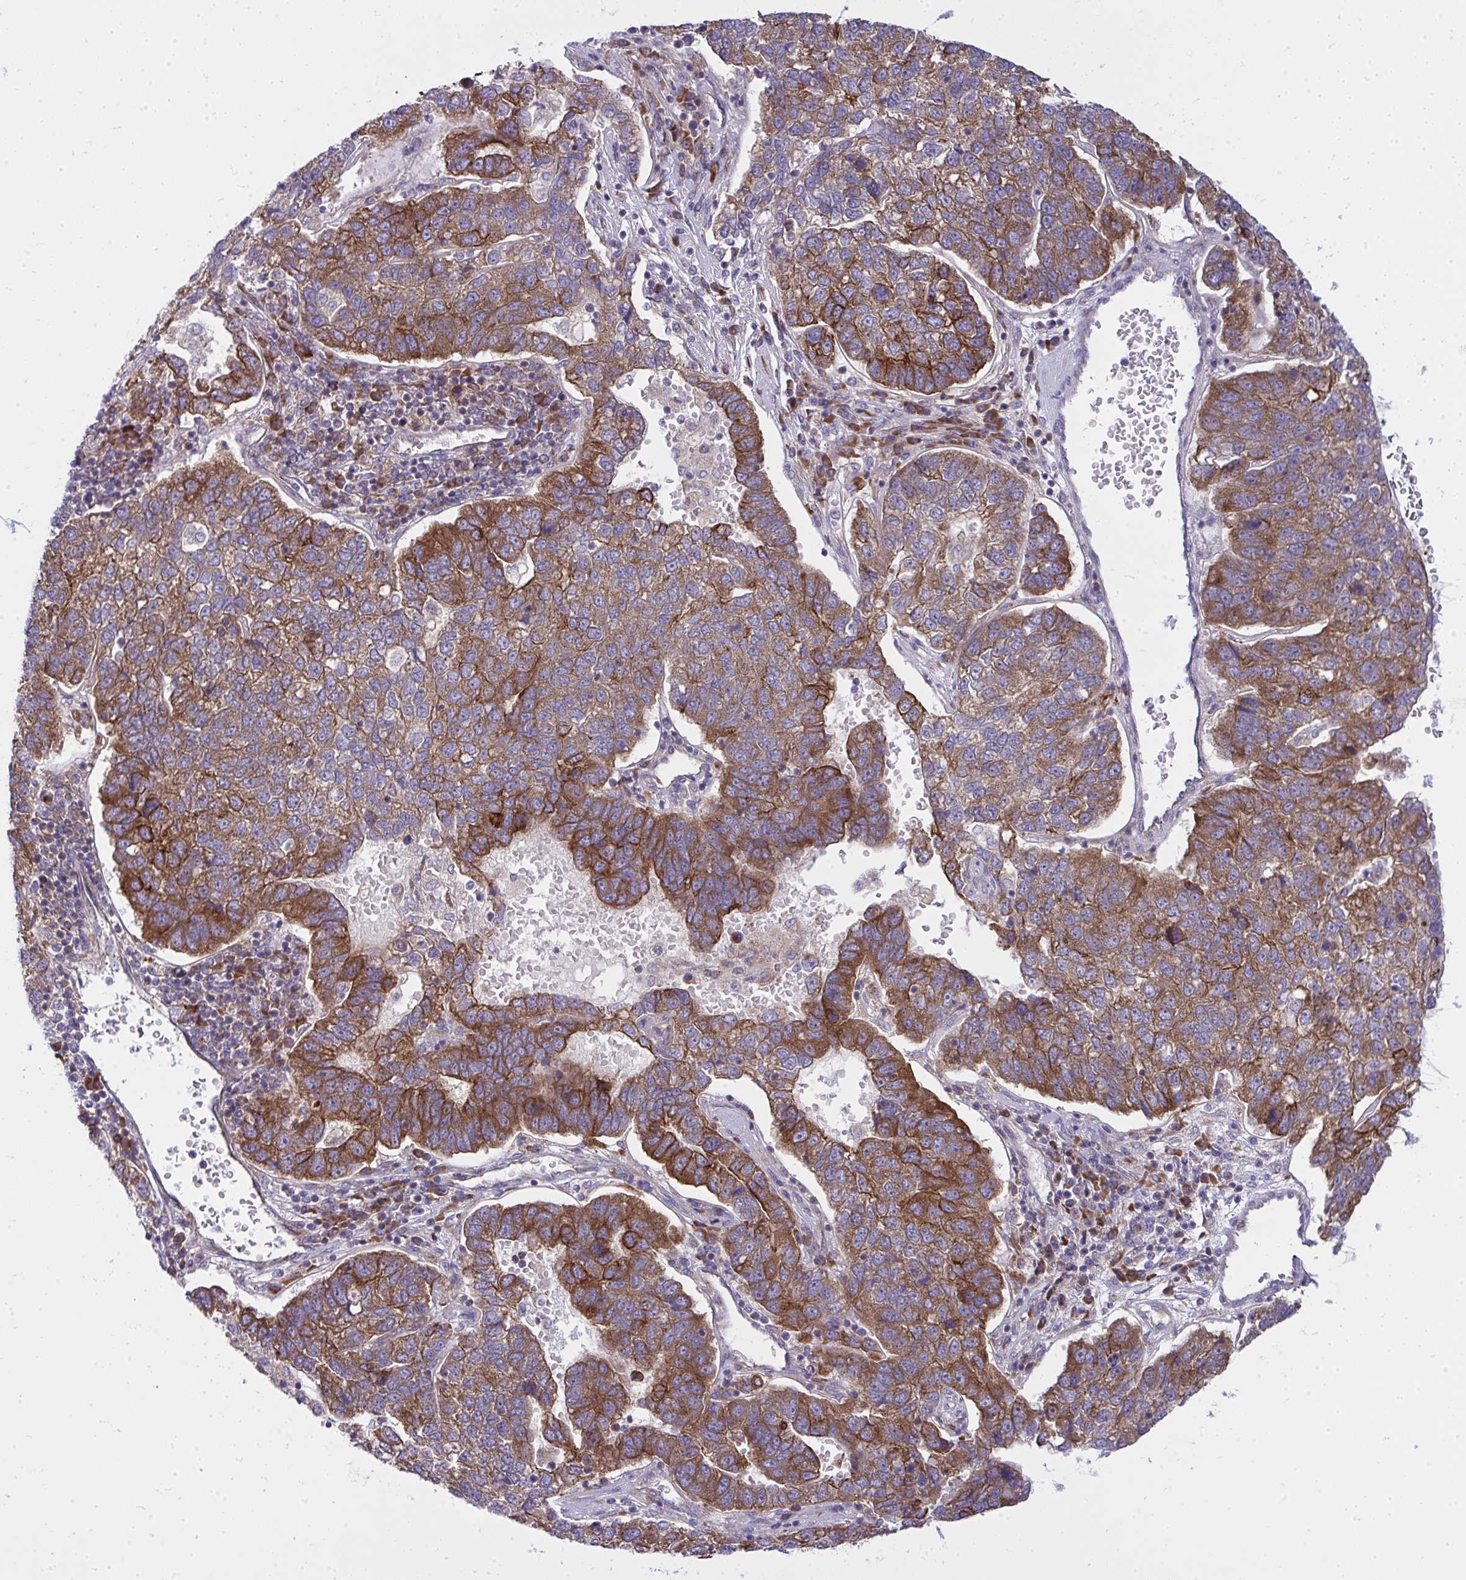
{"staining": {"intensity": "moderate", "quantity": ">75%", "location": "cytoplasmic/membranous"}, "tissue": "pancreatic cancer", "cell_type": "Tumor cells", "image_type": "cancer", "snomed": [{"axis": "morphology", "description": "Adenocarcinoma, NOS"}, {"axis": "topography", "description": "Pancreas"}], "caption": "About >75% of tumor cells in pancreatic adenocarcinoma display moderate cytoplasmic/membranous protein expression as visualized by brown immunohistochemical staining.", "gene": "GFPT2", "patient": {"sex": "female", "age": 61}}